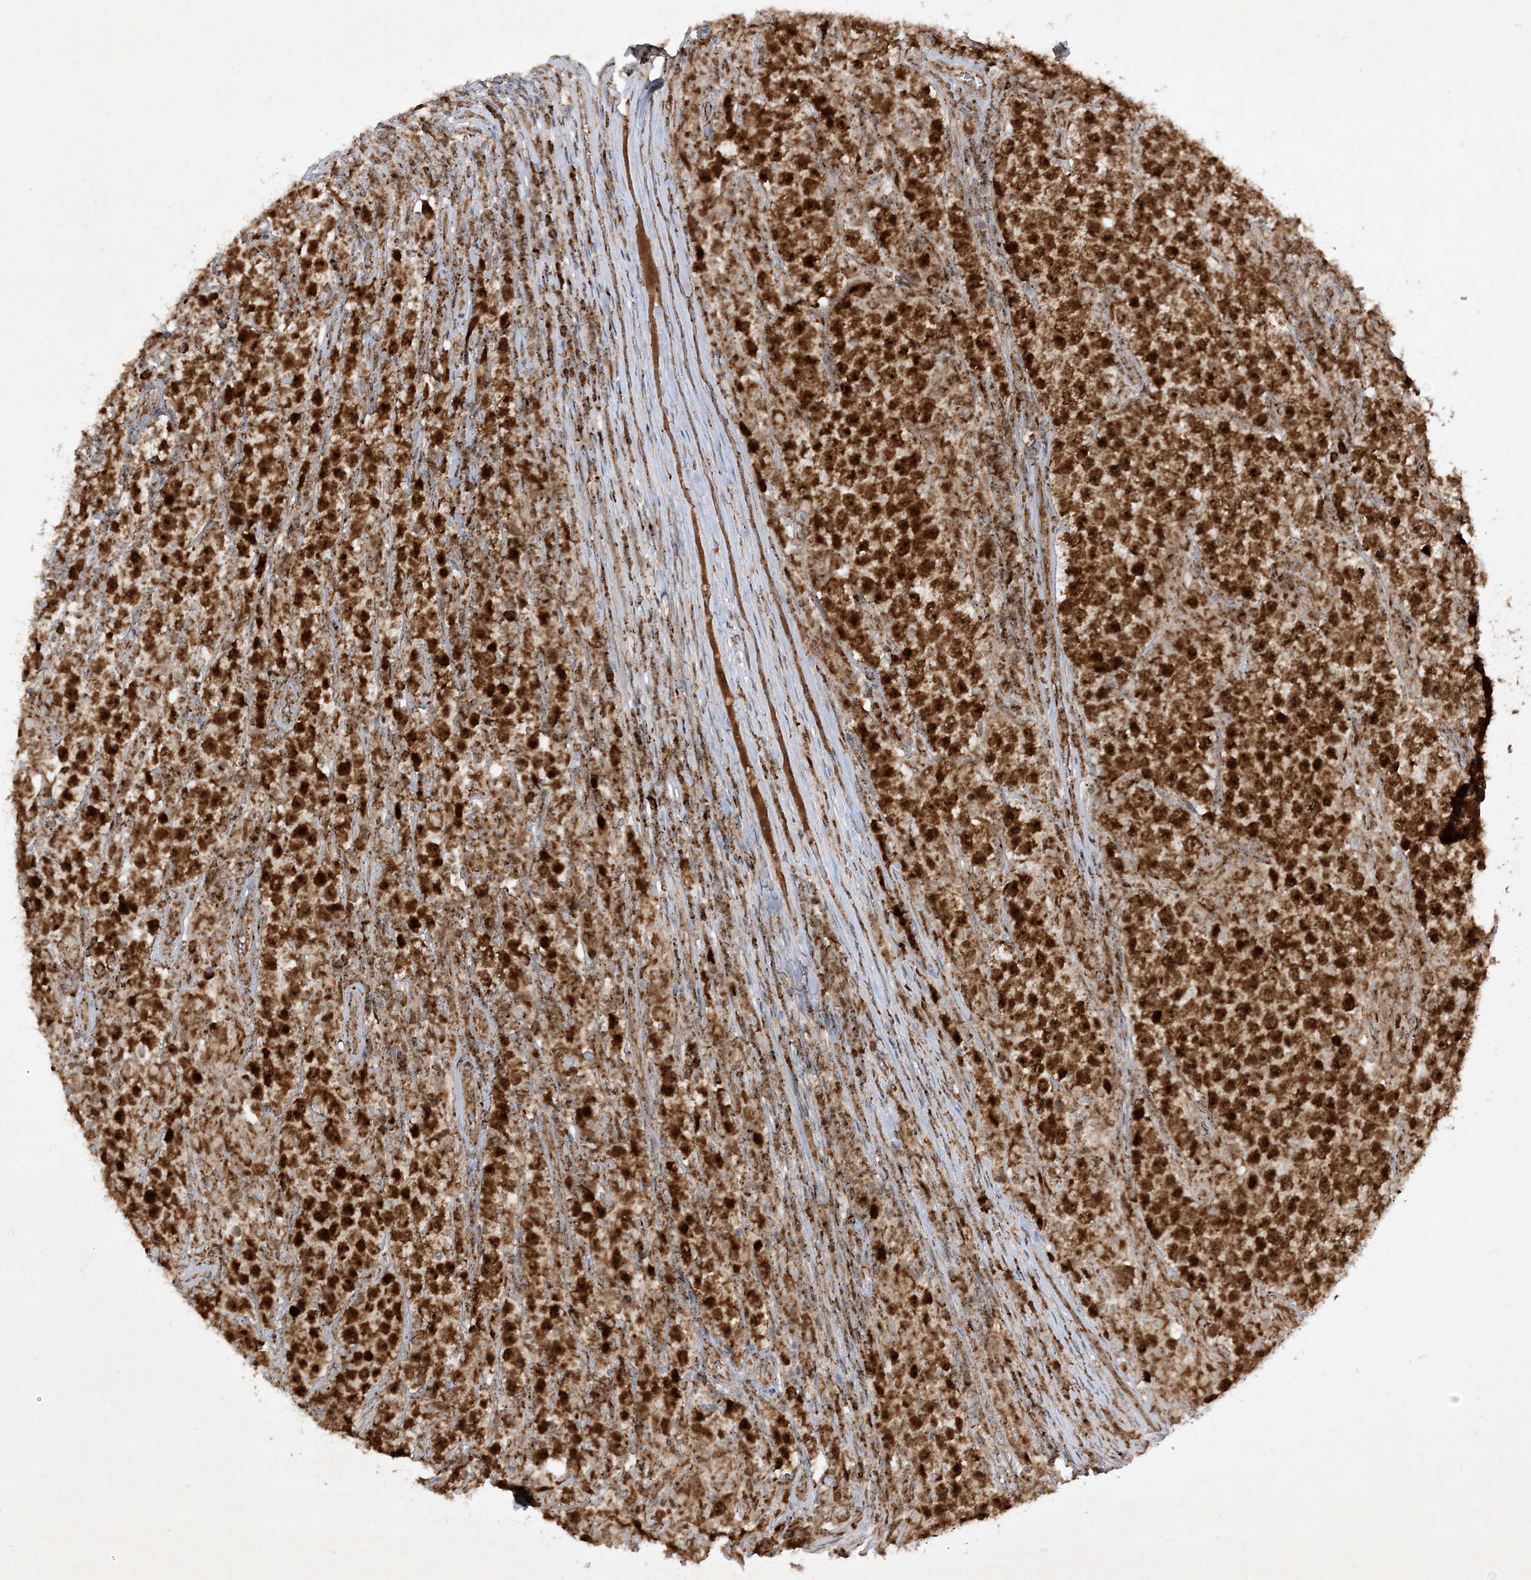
{"staining": {"intensity": "strong", "quantity": ">75%", "location": "cytoplasmic/membranous,nuclear"}, "tissue": "testis cancer", "cell_type": "Tumor cells", "image_type": "cancer", "snomed": [{"axis": "morphology", "description": "Normal tissue, NOS"}, {"axis": "morphology", "description": "Urothelial carcinoma, High grade"}, {"axis": "morphology", "description": "Seminoma, NOS"}, {"axis": "morphology", "description": "Carcinoma, Embryonal, NOS"}, {"axis": "topography", "description": "Urinary bladder"}, {"axis": "topography", "description": "Testis"}], "caption": "A histopathology image of human testis cancer stained for a protein demonstrates strong cytoplasmic/membranous and nuclear brown staining in tumor cells. The staining was performed using DAB (3,3'-diaminobenzidine) to visualize the protein expression in brown, while the nuclei were stained in blue with hematoxylin (Magnification: 20x).", "gene": "NDUFAF3", "patient": {"sex": "male", "age": 41}}